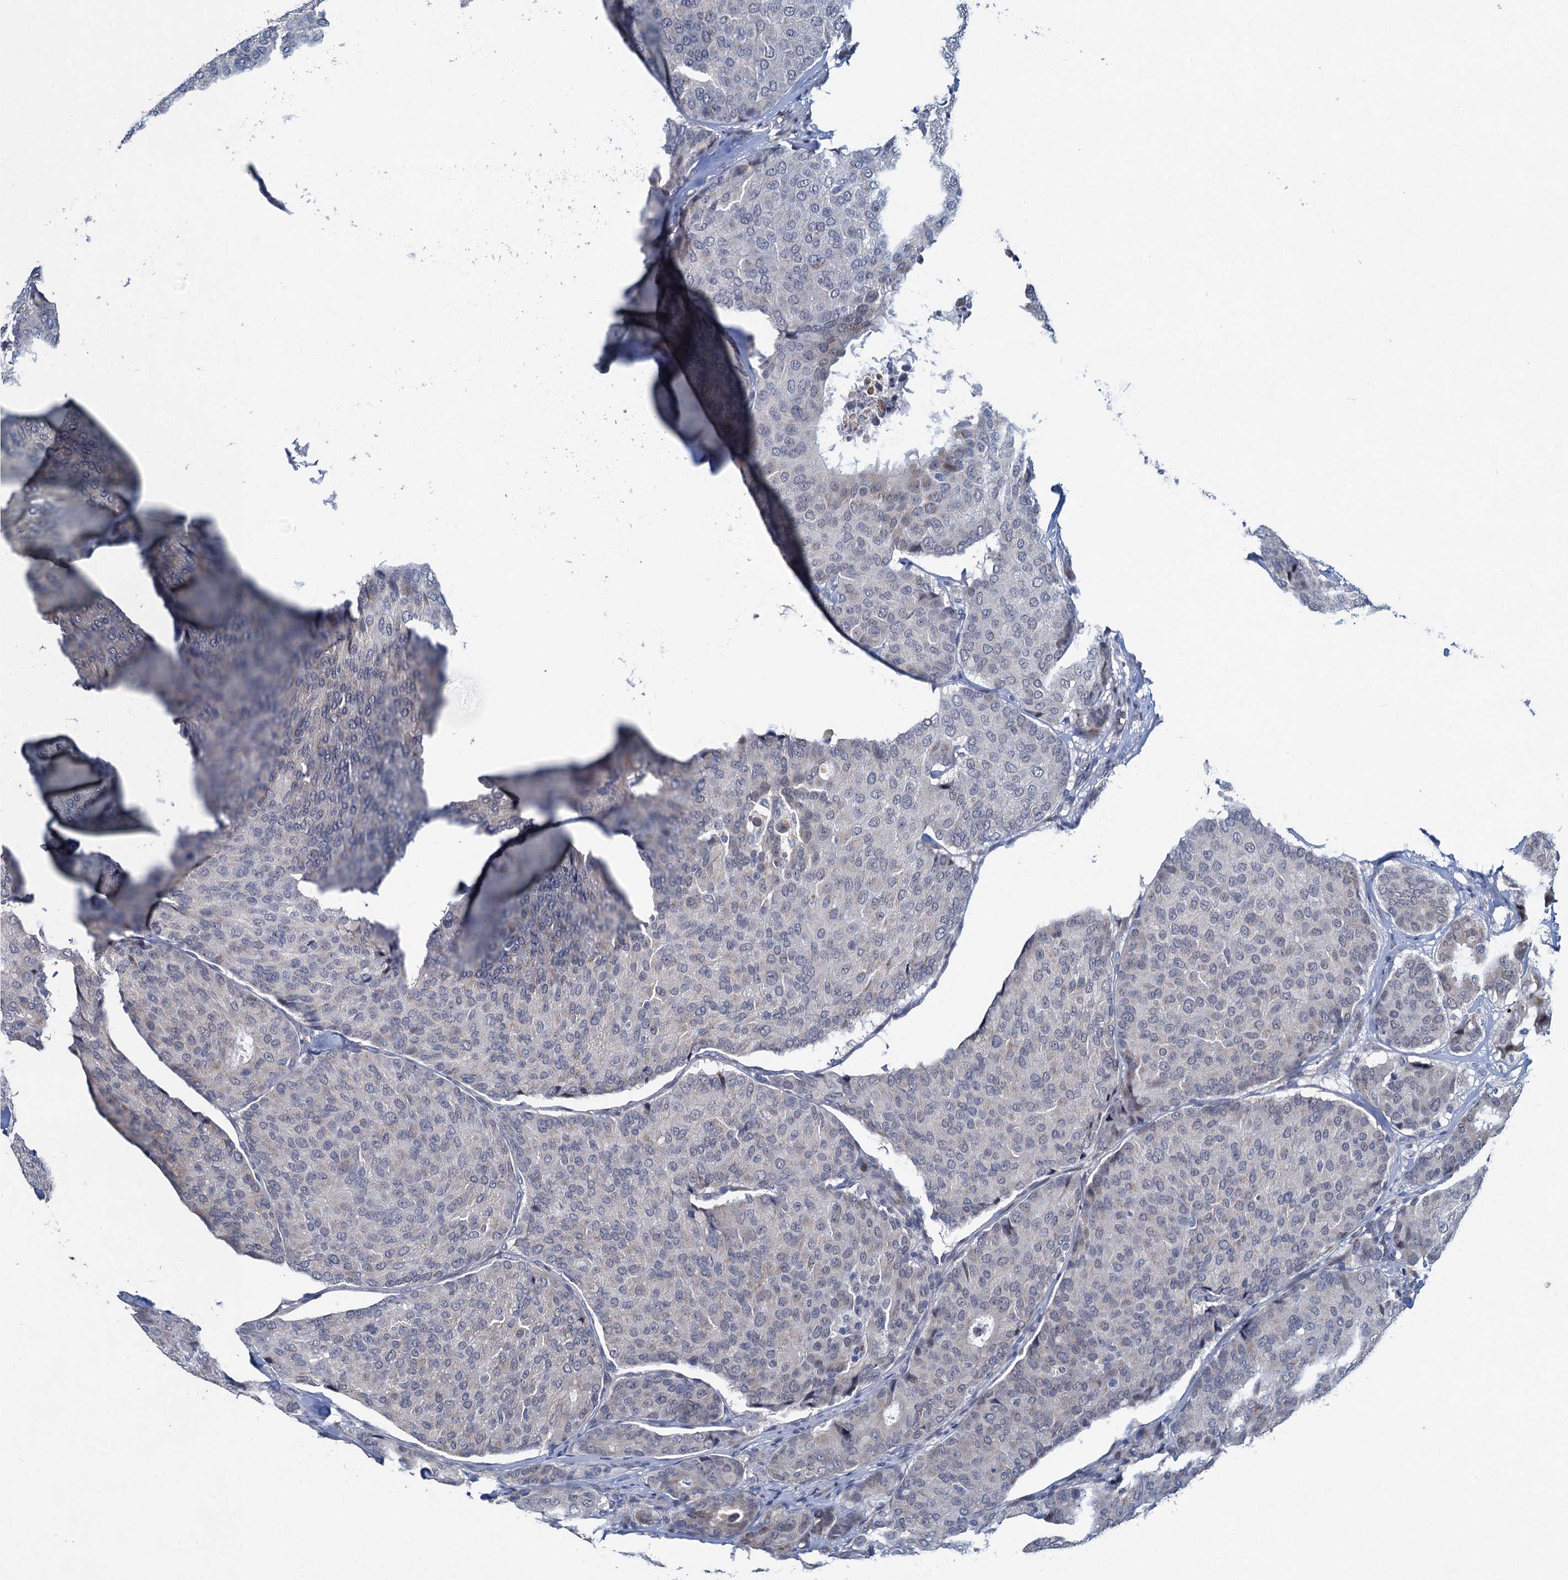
{"staining": {"intensity": "negative", "quantity": "none", "location": "none"}, "tissue": "breast cancer", "cell_type": "Tumor cells", "image_type": "cancer", "snomed": [{"axis": "morphology", "description": "Duct carcinoma"}, {"axis": "topography", "description": "Breast"}], "caption": "Human breast invasive ductal carcinoma stained for a protein using IHC shows no staining in tumor cells.", "gene": "ATOSA", "patient": {"sex": "female", "age": 75}}